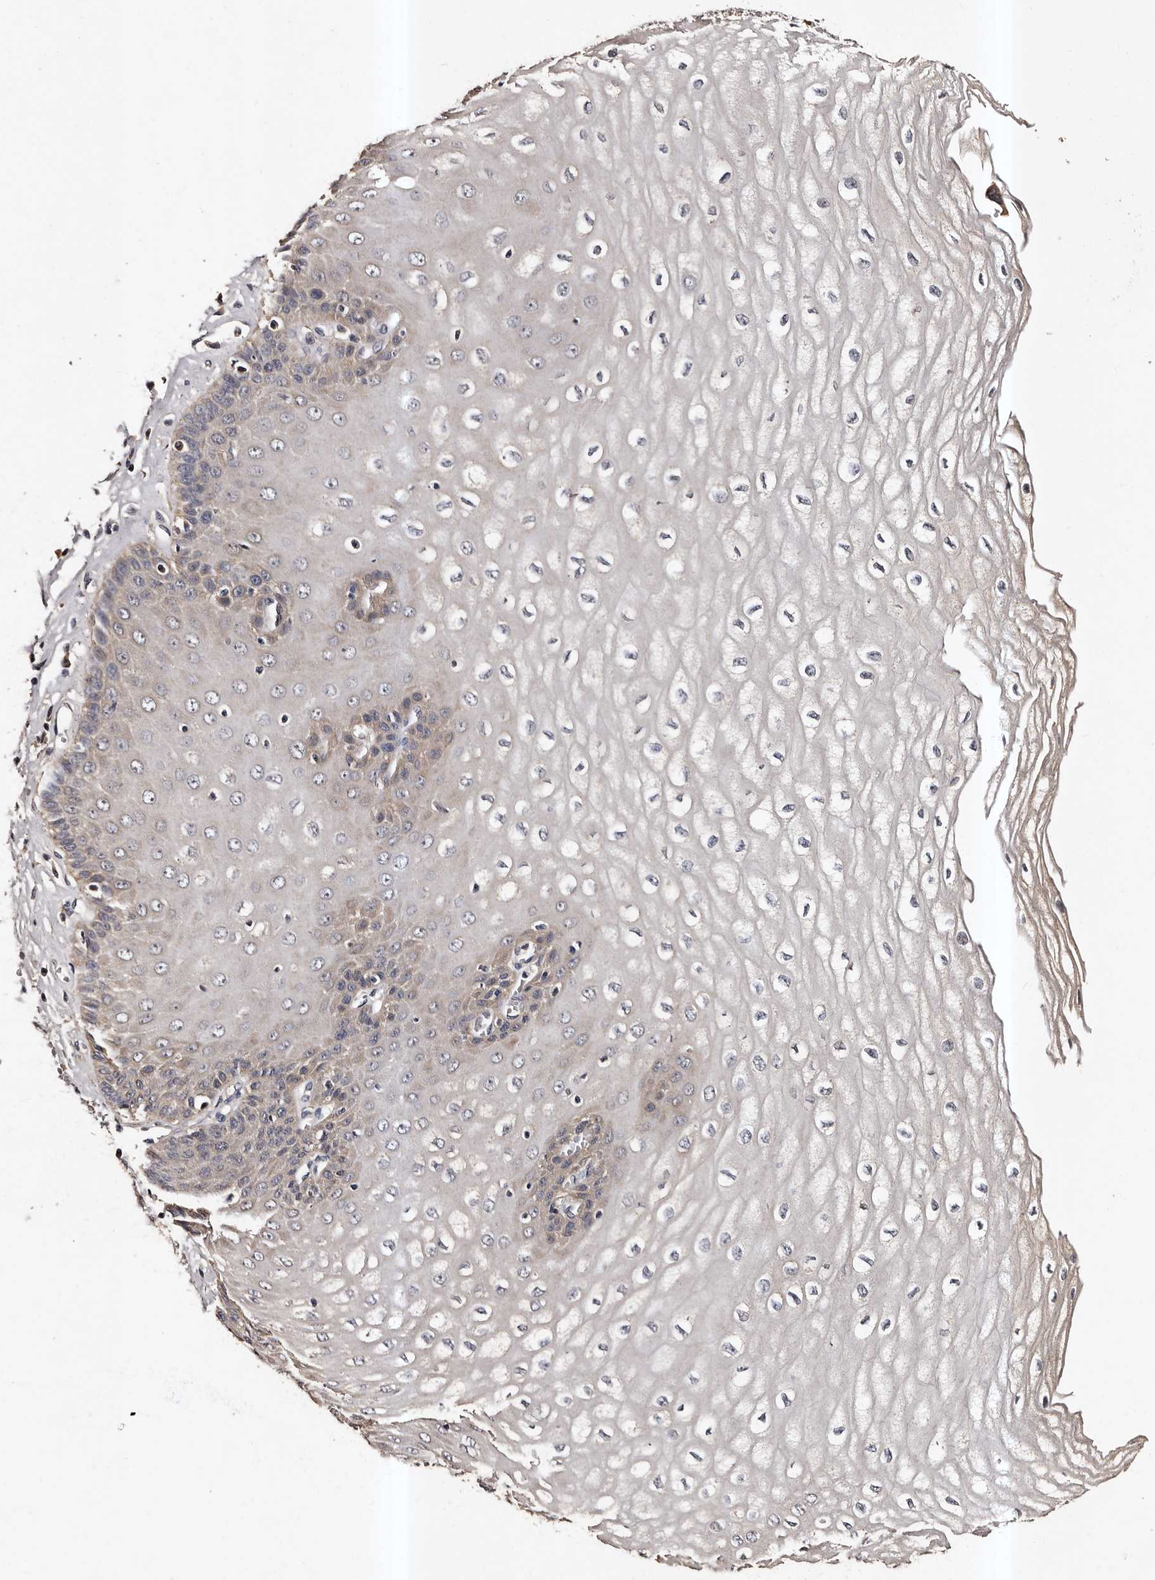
{"staining": {"intensity": "moderate", "quantity": "<25%", "location": "cytoplasmic/membranous"}, "tissue": "esophagus", "cell_type": "Squamous epithelial cells", "image_type": "normal", "snomed": [{"axis": "morphology", "description": "Normal tissue, NOS"}, {"axis": "topography", "description": "Esophagus"}], "caption": "Brown immunohistochemical staining in benign esophagus reveals moderate cytoplasmic/membranous staining in approximately <25% of squamous epithelial cells.", "gene": "ADCK5", "patient": {"sex": "male", "age": 60}}